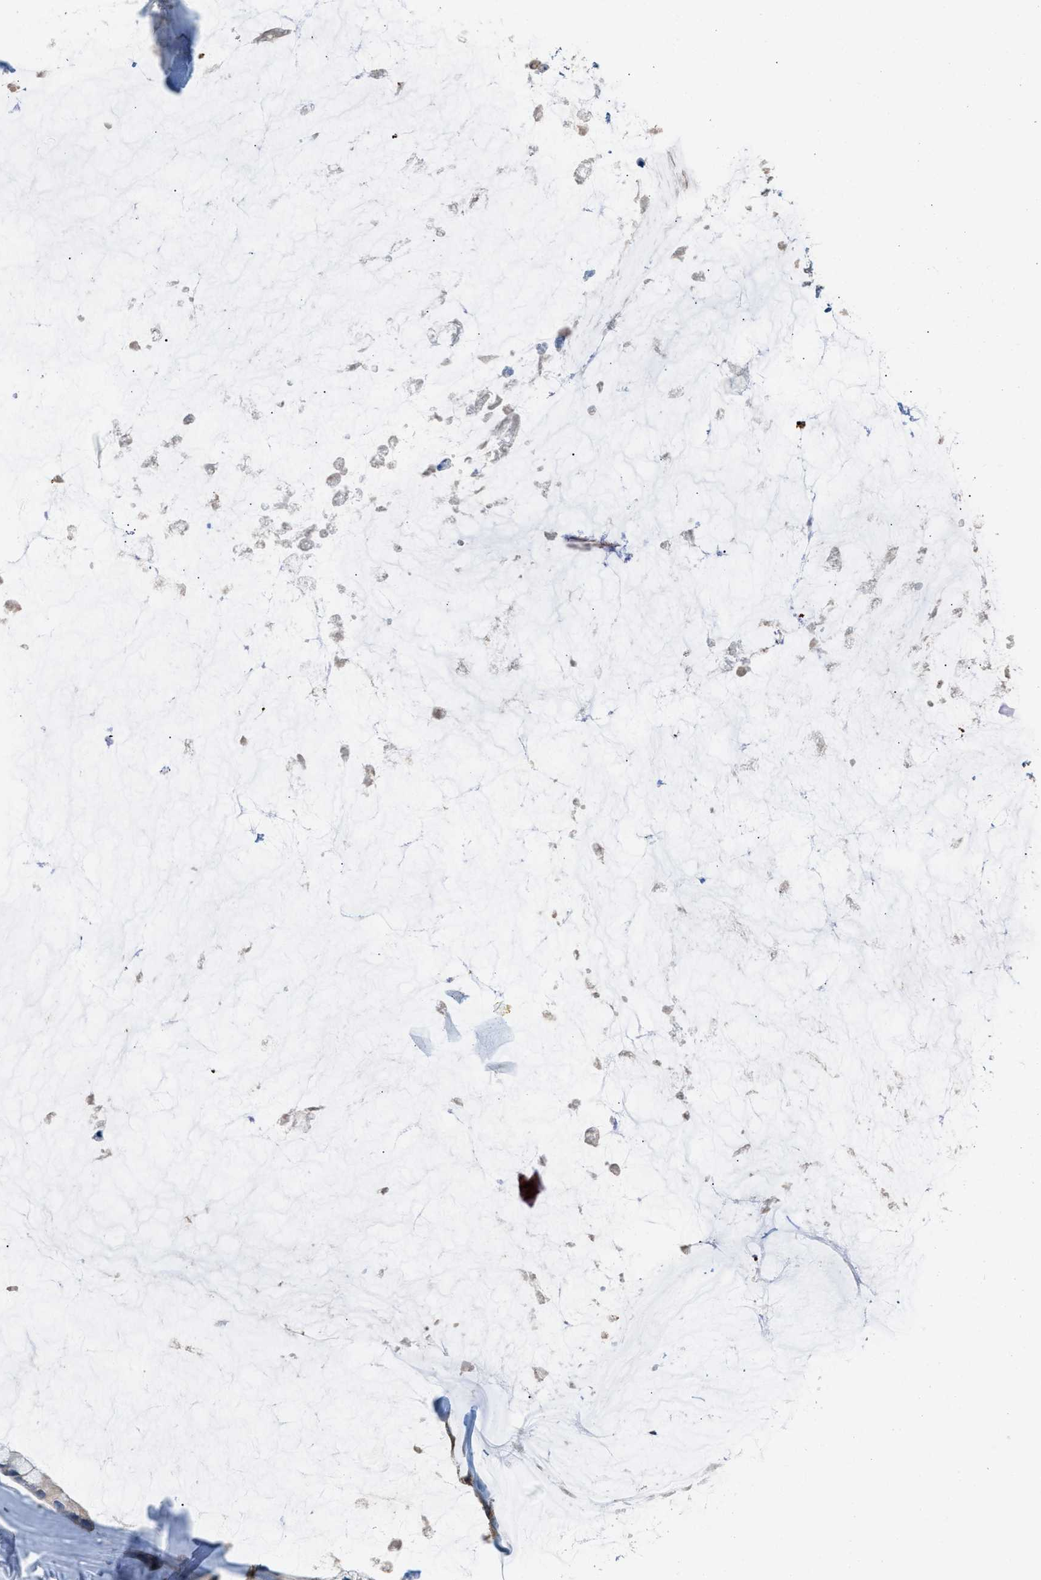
{"staining": {"intensity": "negative", "quantity": "none", "location": "none"}, "tissue": "ovarian cancer", "cell_type": "Tumor cells", "image_type": "cancer", "snomed": [{"axis": "morphology", "description": "Cystadenocarcinoma, mucinous, NOS"}, {"axis": "topography", "description": "Ovary"}], "caption": "The image exhibits no significant expression in tumor cells of ovarian mucinous cystadenocarcinoma.", "gene": "CA3", "patient": {"sex": "female", "age": 39}}